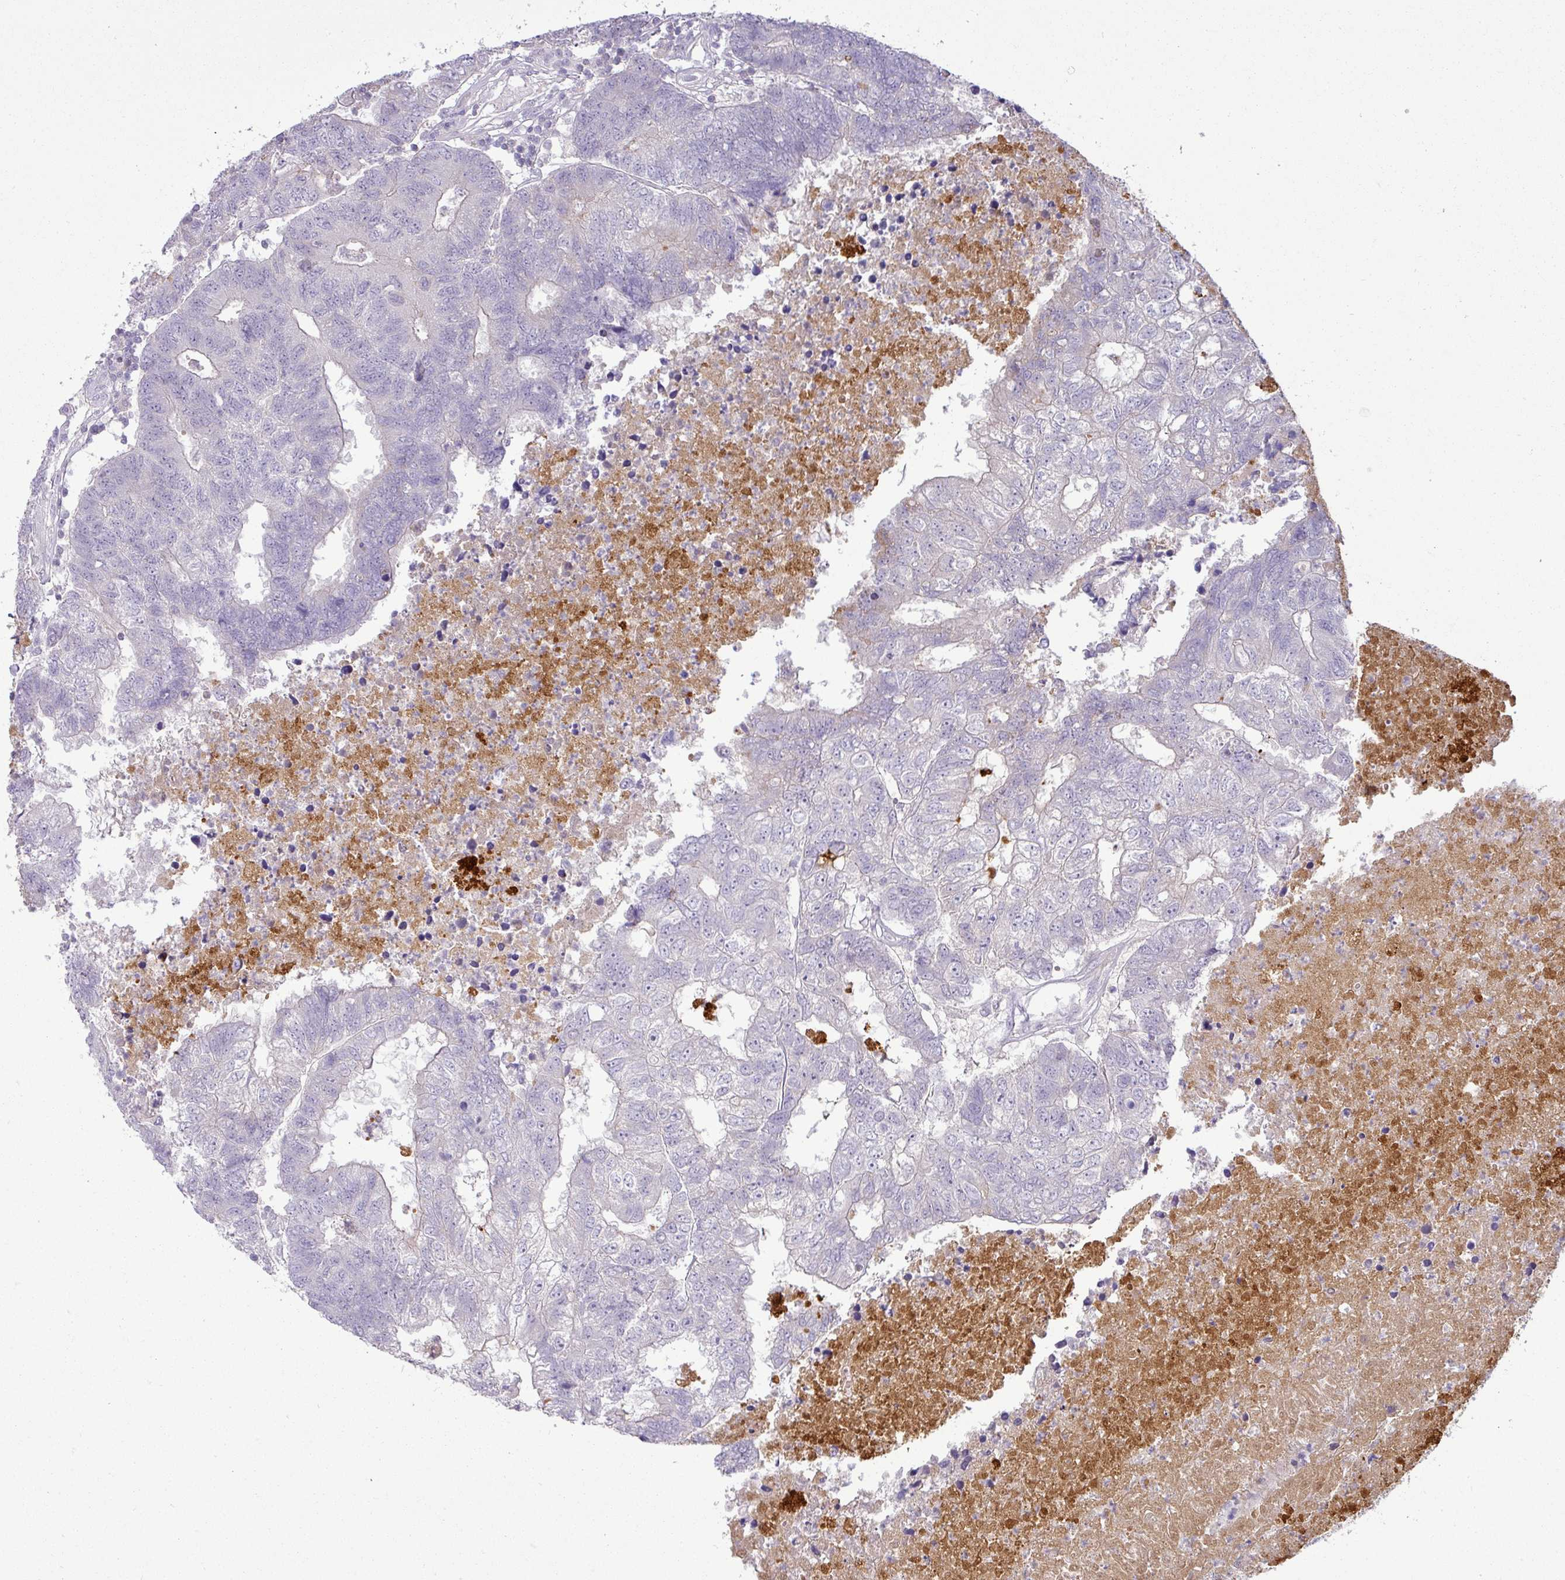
{"staining": {"intensity": "negative", "quantity": "none", "location": "none"}, "tissue": "colorectal cancer", "cell_type": "Tumor cells", "image_type": "cancer", "snomed": [{"axis": "morphology", "description": "Adenocarcinoma, NOS"}, {"axis": "topography", "description": "Colon"}], "caption": "Tumor cells show no significant staining in colorectal cancer (adenocarcinoma).", "gene": "APOM", "patient": {"sex": "female", "age": 48}}